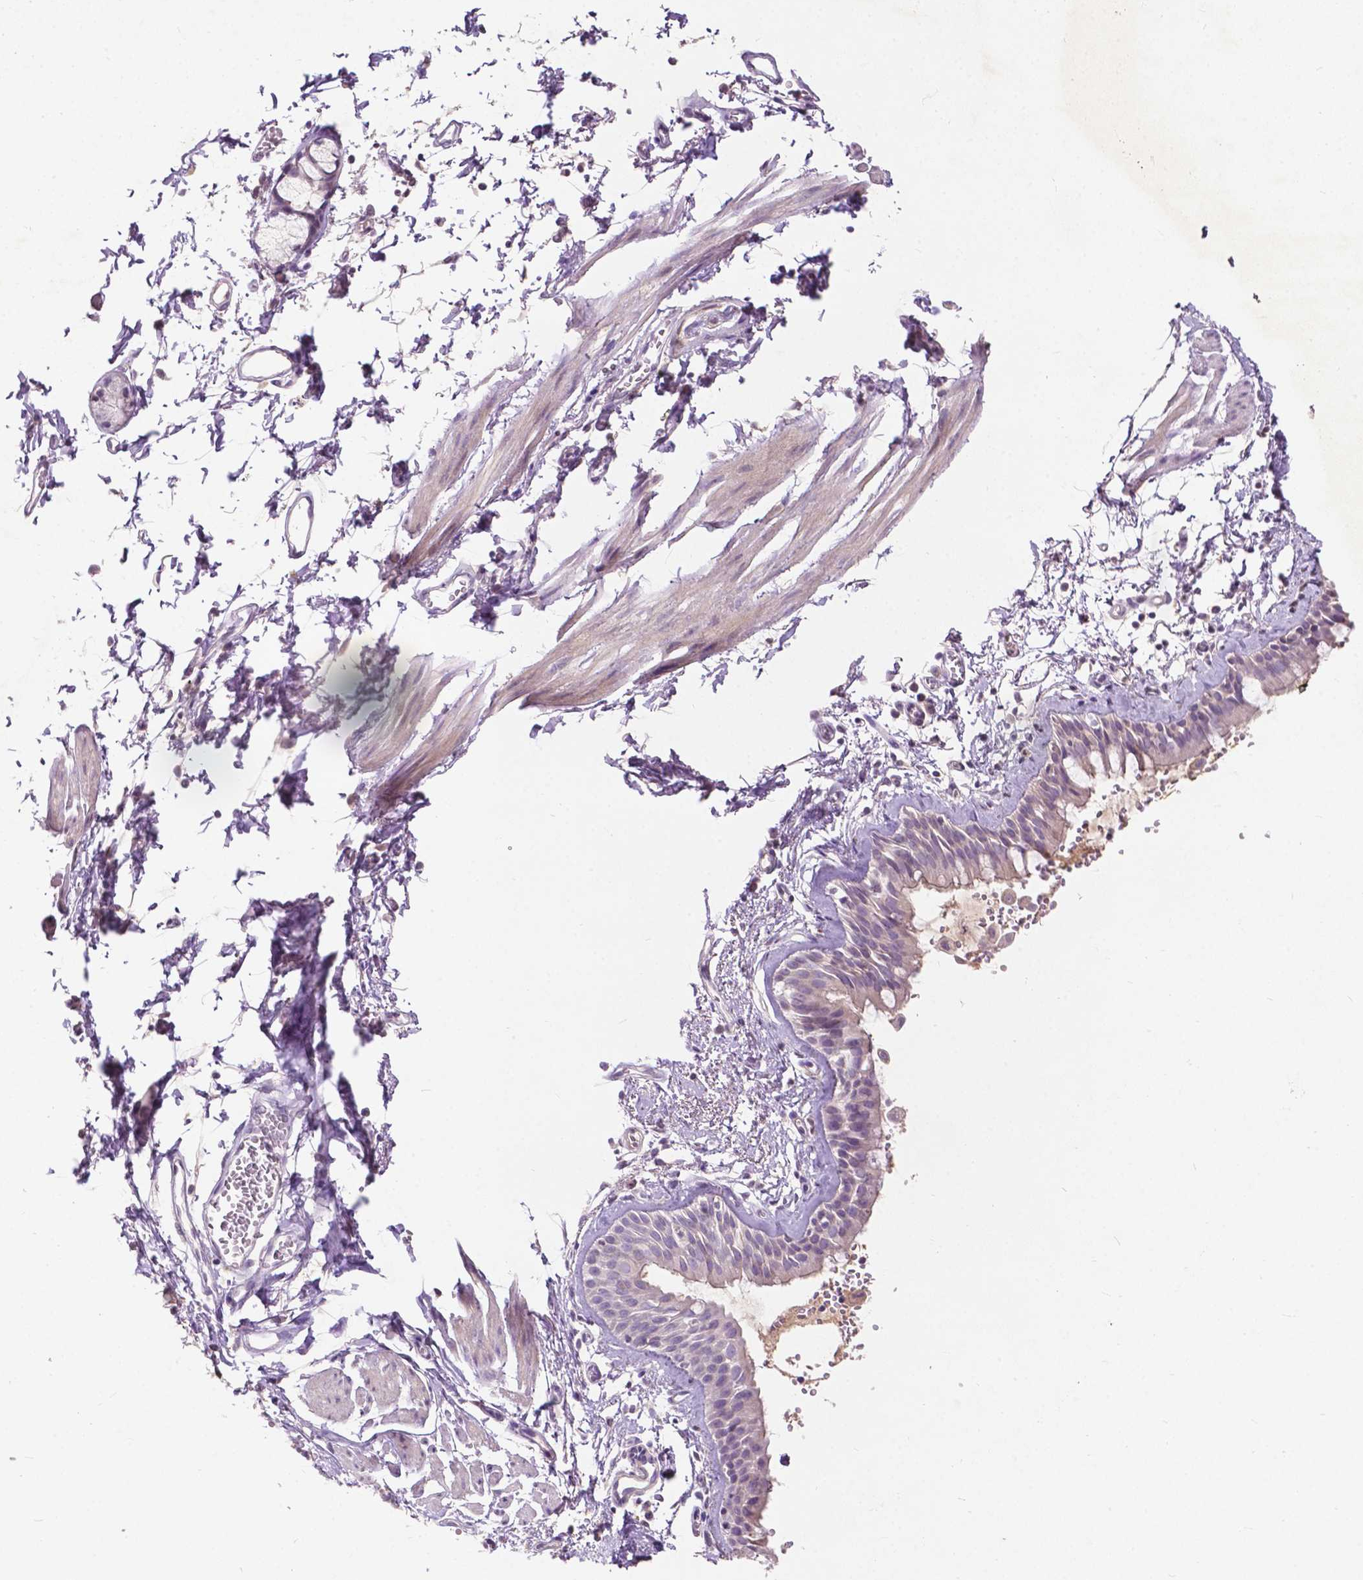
{"staining": {"intensity": "weak", "quantity": "<25%", "location": "cytoplasmic/membranous"}, "tissue": "bronchus", "cell_type": "Respiratory epithelial cells", "image_type": "normal", "snomed": [{"axis": "morphology", "description": "Normal tissue, NOS"}, {"axis": "topography", "description": "Cartilage tissue"}, {"axis": "topography", "description": "Bronchus"}], "caption": "DAB immunohistochemical staining of normal human bronchus reveals no significant expression in respiratory epithelial cells.", "gene": "GPR37", "patient": {"sex": "female", "age": 59}}